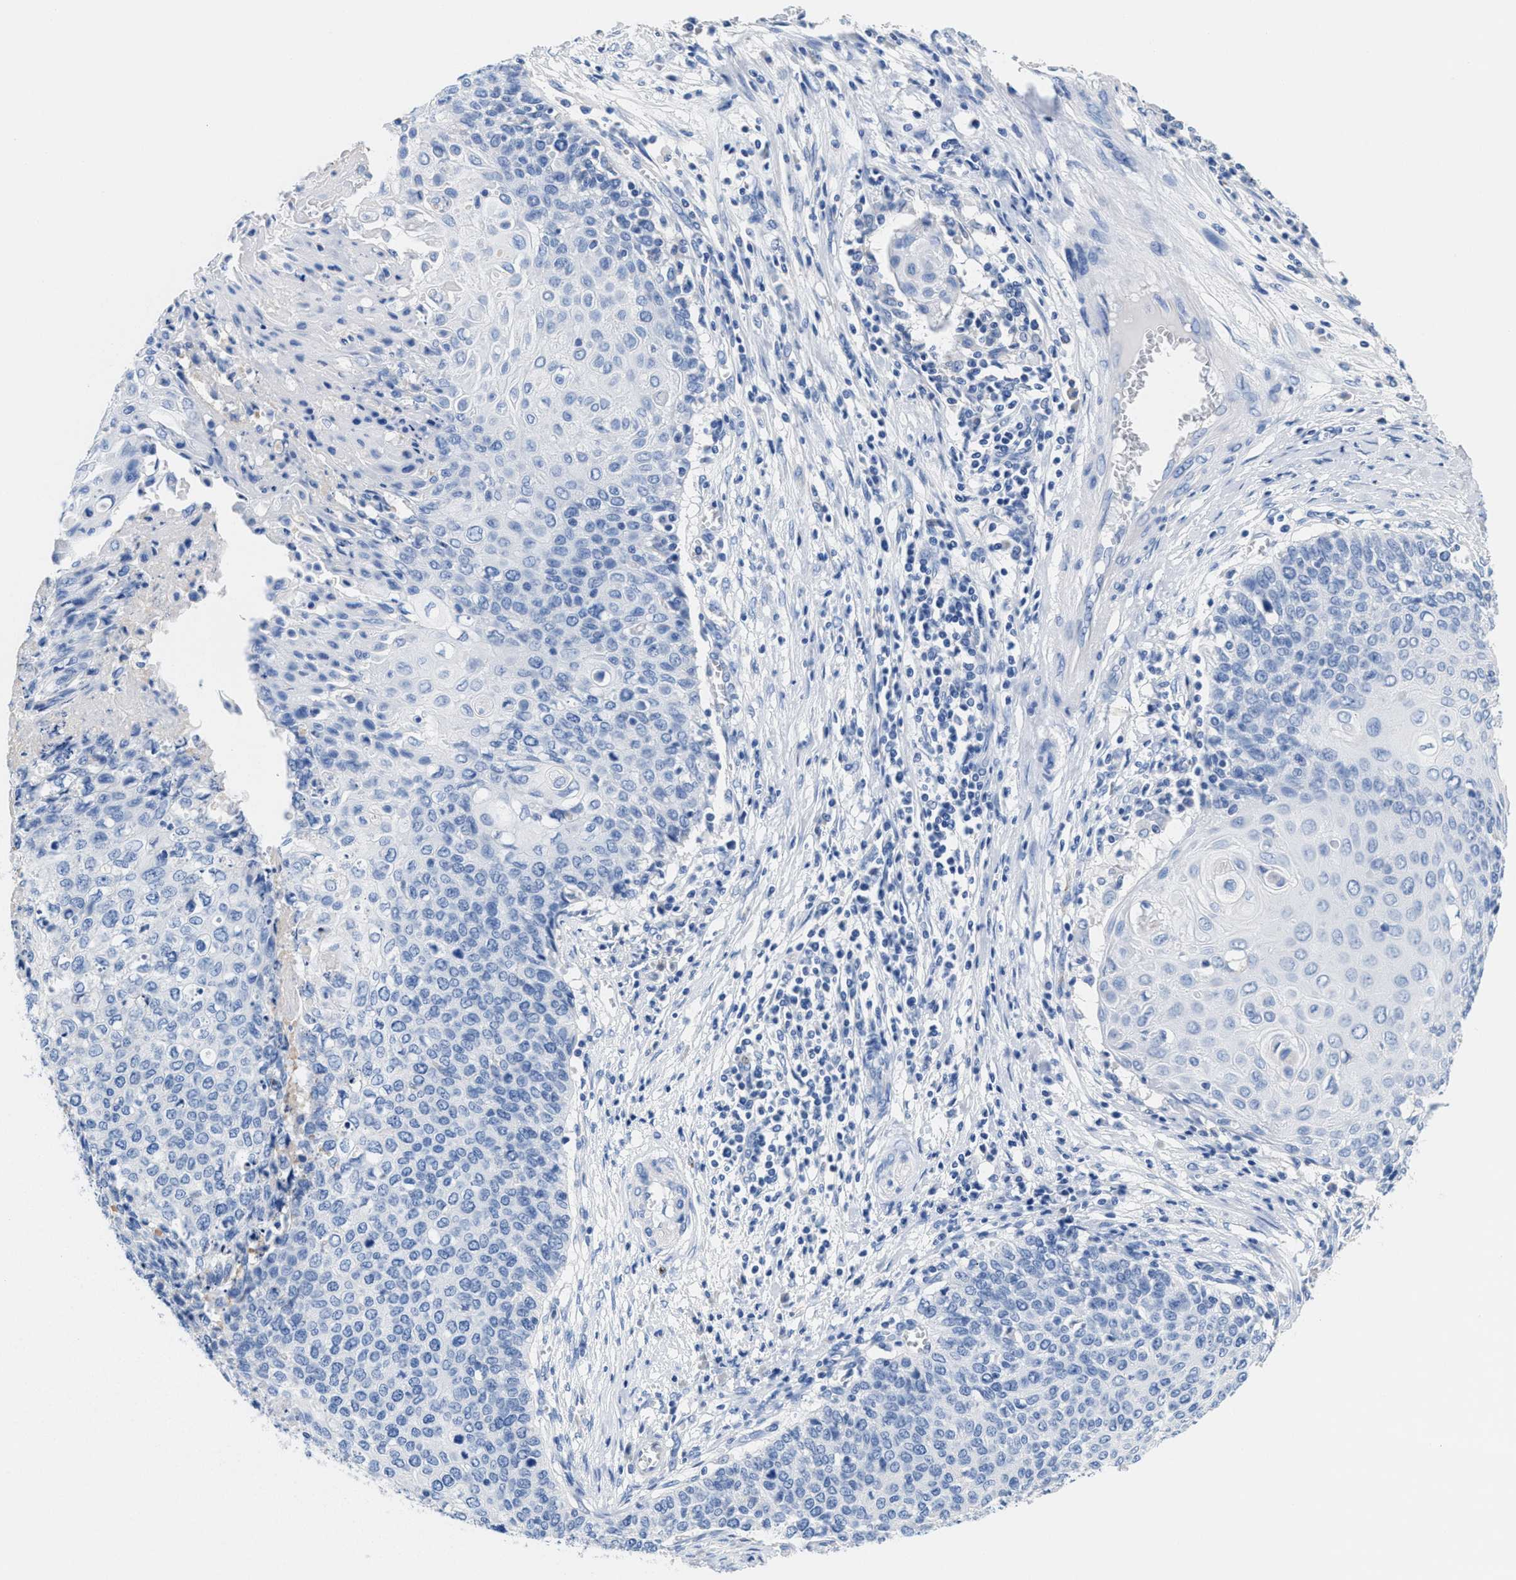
{"staining": {"intensity": "negative", "quantity": "none", "location": "none"}, "tissue": "cervical cancer", "cell_type": "Tumor cells", "image_type": "cancer", "snomed": [{"axis": "morphology", "description": "Squamous cell carcinoma, NOS"}, {"axis": "topography", "description": "Cervix"}], "caption": "The immunohistochemistry image has no significant staining in tumor cells of squamous cell carcinoma (cervical) tissue. Brightfield microscopy of immunohistochemistry stained with DAB (3,3'-diaminobenzidine) (brown) and hematoxylin (blue), captured at high magnification.", "gene": "SLFN13", "patient": {"sex": "female", "age": 39}}